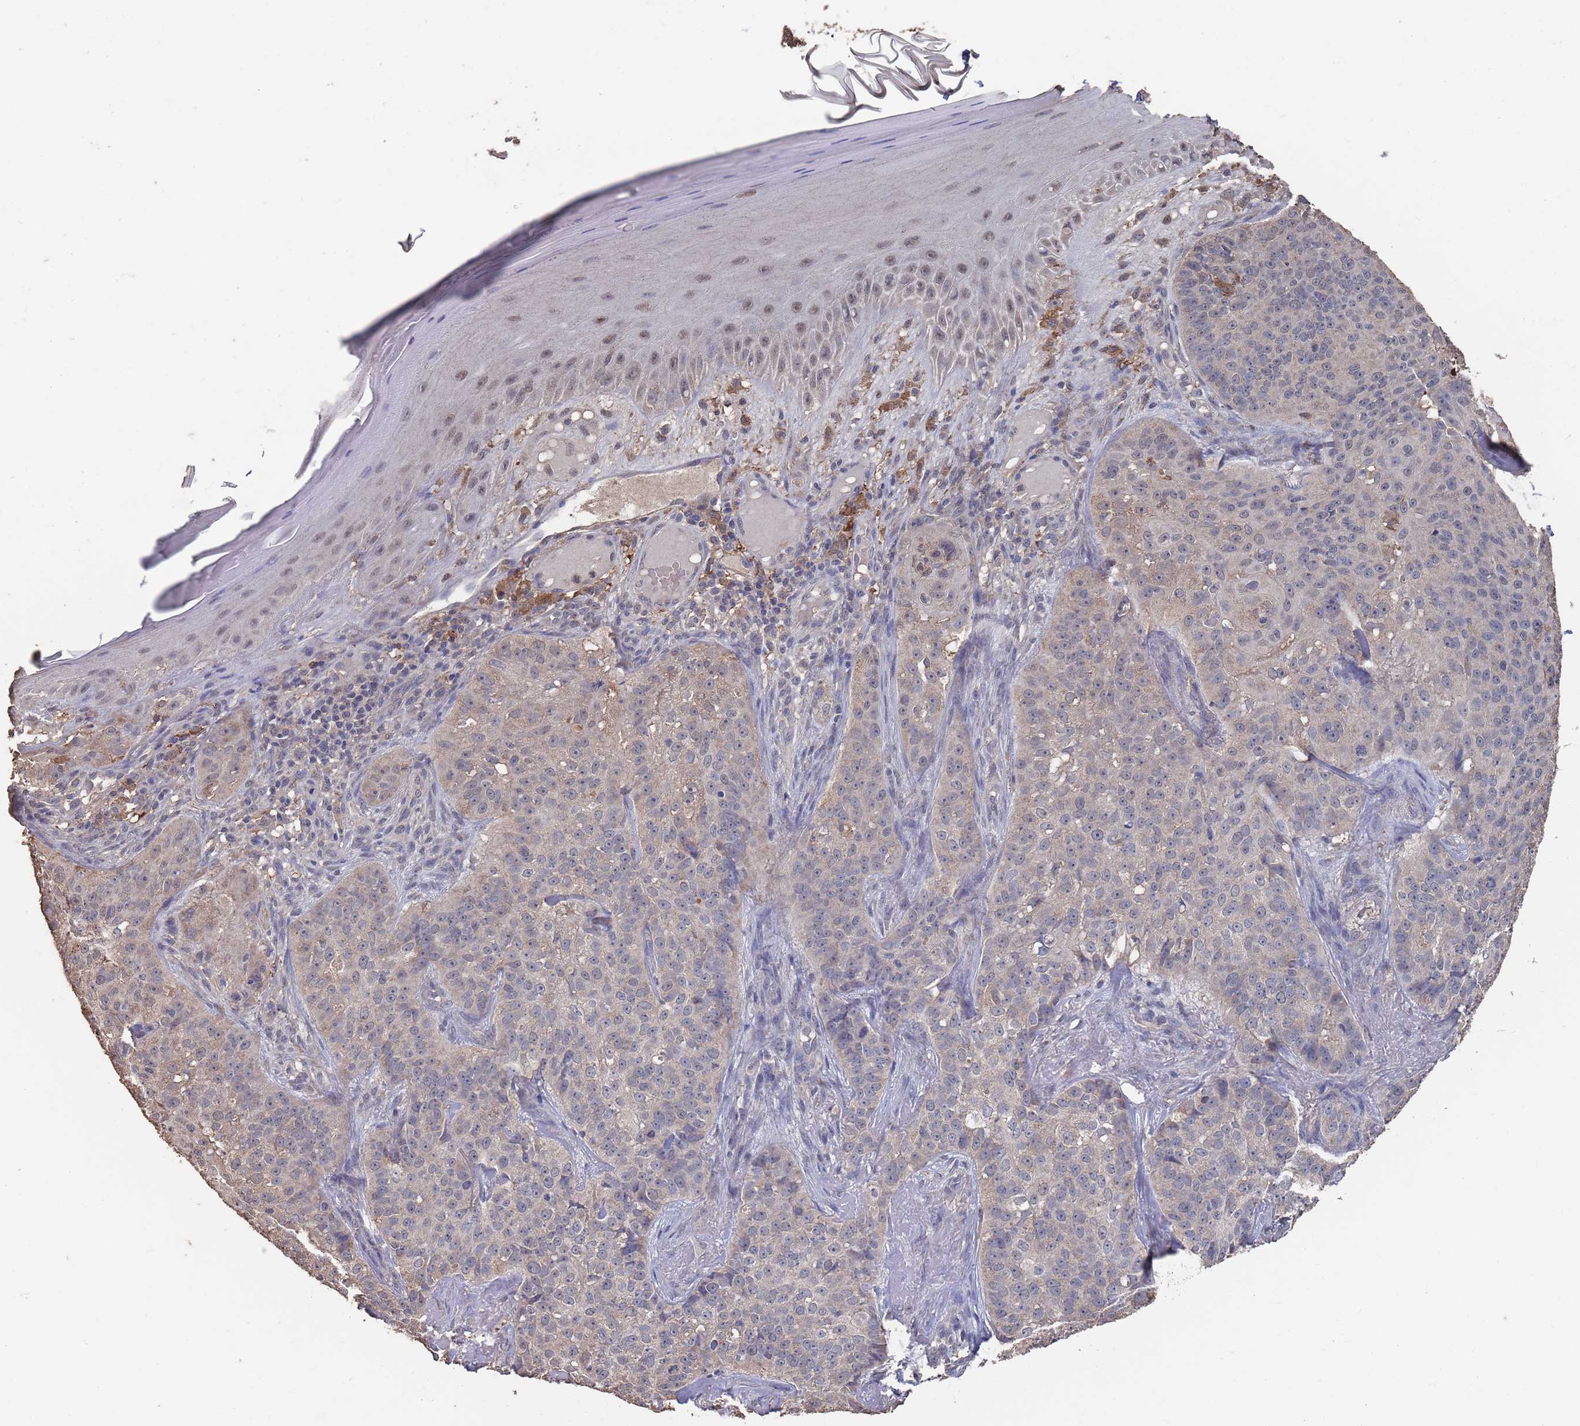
{"staining": {"intensity": "weak", "quantity": "25%-75%", "location": "cytoplasmic/membranous"}, "tissue": "skin cancer", "cell_type": "Tumor cells", "image_type": "cancer", "snomed": [{"axis": "morphology", "description": "Basal cell carcinoma"}, {"axis": "topography", "description": "Skin"}], "caption": "Weak cytoplasmic/membranous positivity is seen in approximately 25%-75% of tumor cells in basal cell carcinoma (skin).", "gene": "BTBD18", "patient": {"sex": "female", "age": 92}}